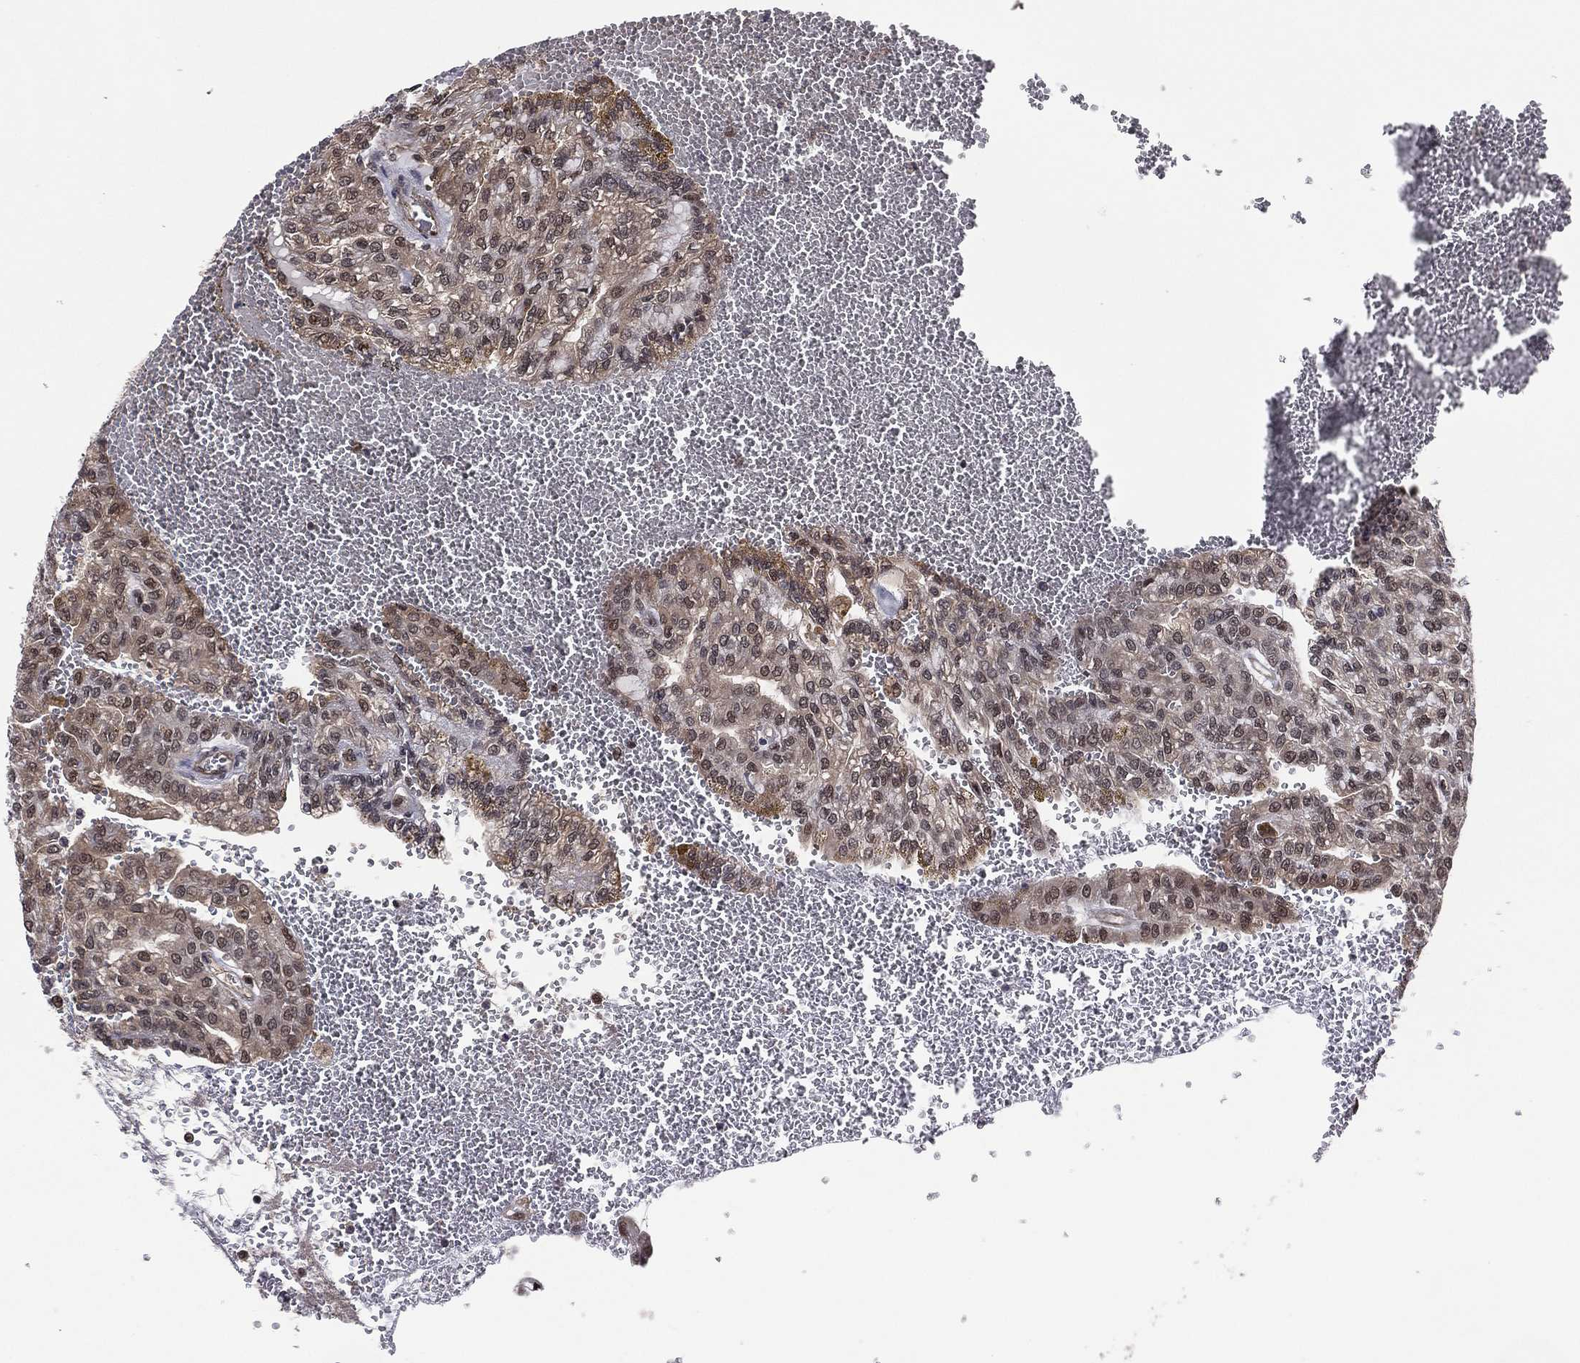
{"staining": {"intensity": "weak", "quantity": ">75%", "location": "cytoplasmic/membranous,nuclear"}, "tissue": "renal cancer", "cell_type": "Tumor cells", "image_type": "cancer", "snomed": [{"axis": "morphology", "description": "Adenocarcinoma, NOS"}, {"axis": "topography", "description": "Kidney"}], "caption": "Approximately >75% of tumor cells in human adenocarcinoma (renal) demonstrate weak cytoplasmic/membranous and nuclear protein expression as visualized by brown immunohistochemical staining.", "gene": "ICOSLG", "patient": {"sex": "male", "age": 63}}